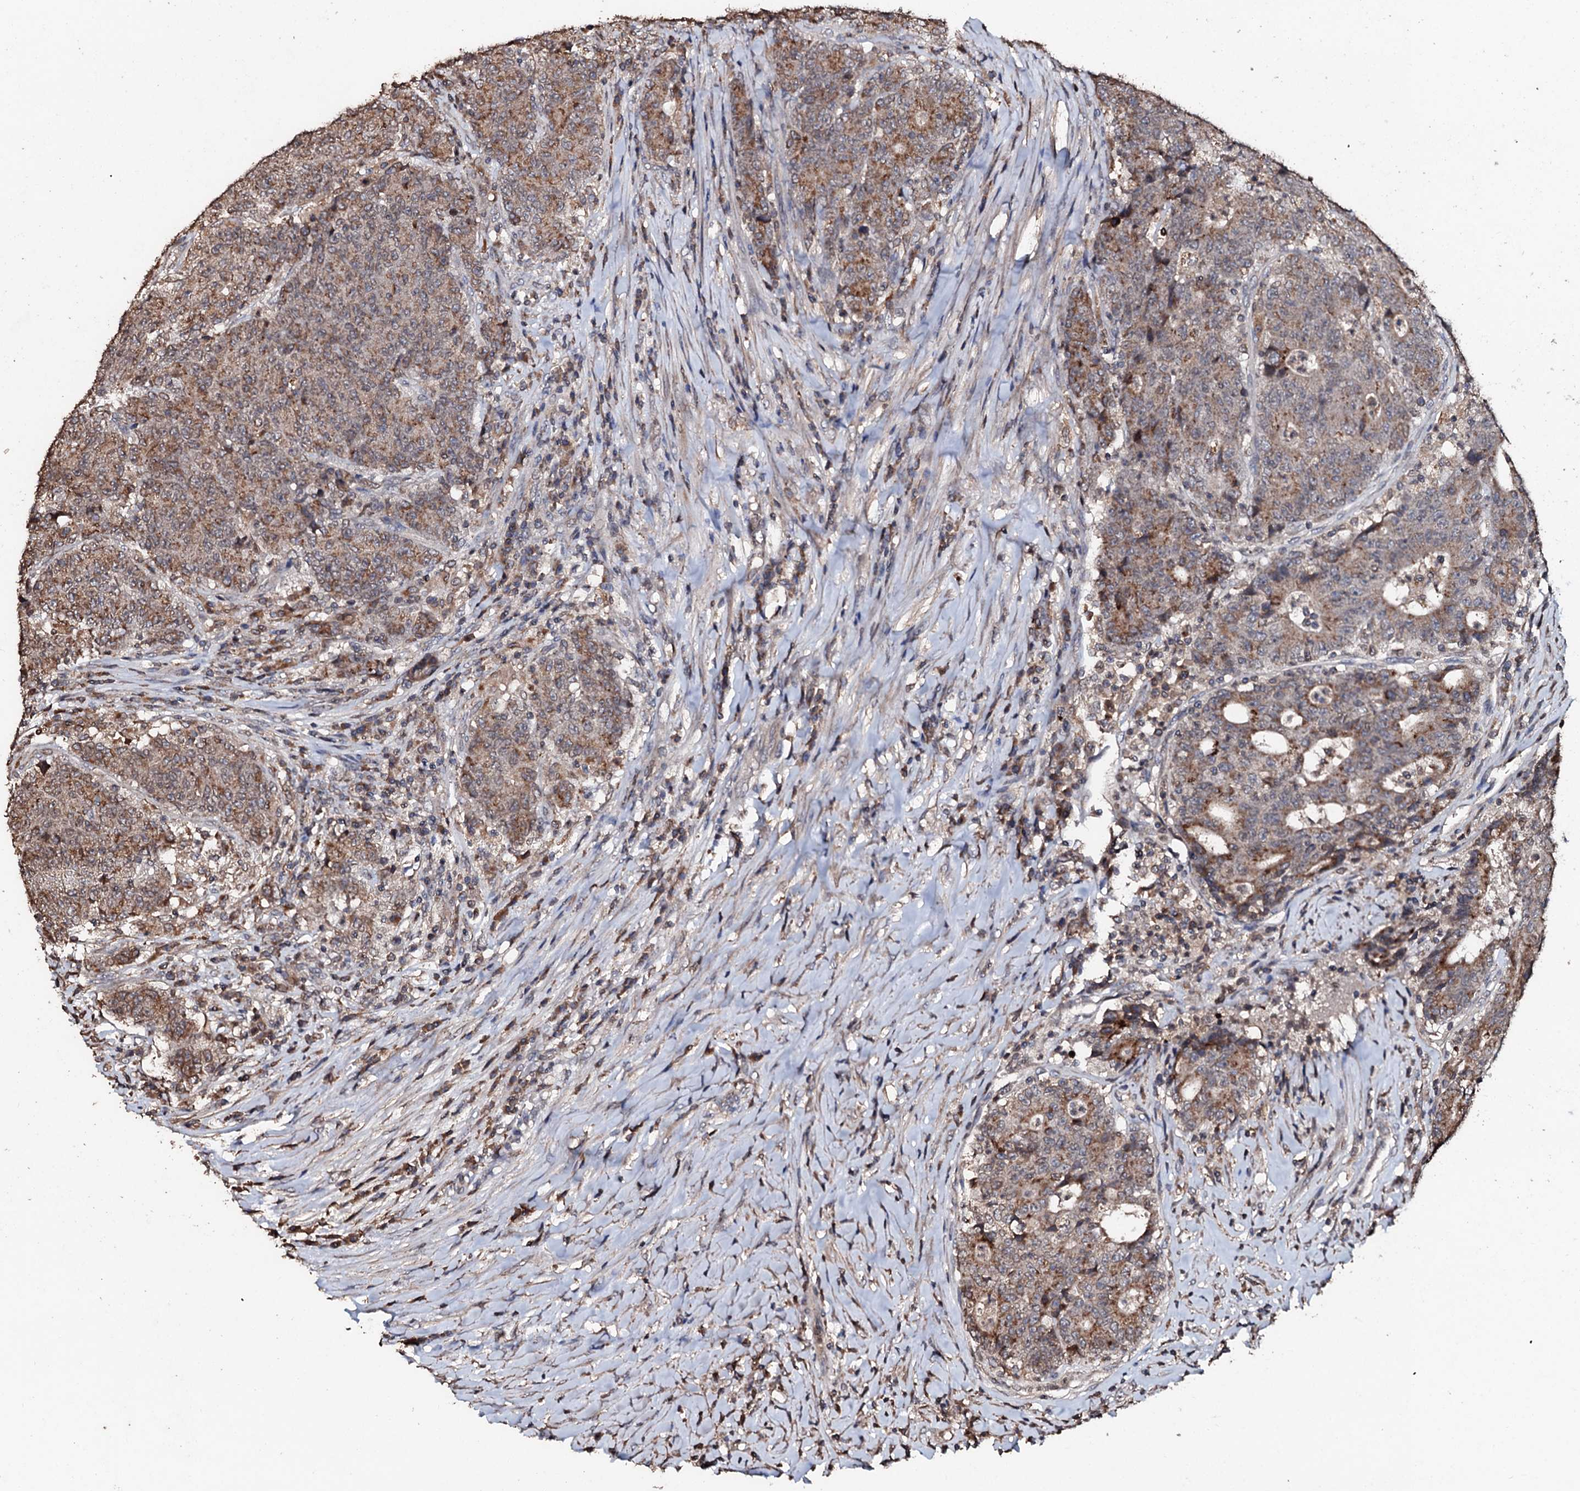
{"staining": {"intensity": "moderate", "quantity": ">75%", "location": "cytoplasmic/membranous"}, "tissue": "colorectal cancer", "cell_type": "Tumor cells", "image_type": "cancer", "snomed": [{"axis": "morphology", "description": "Adenocarcinoma, NOS"}, {"axis": "topography", "description": "Colon"}], "caption": "High-power microscopy captured an immunohistochemistry (IHC) photomicrograph of adenocarcinoma (colorectal), revealing moderate cytoplasmic/membranous positivity in approximately >75% of tumor cells.", "gene": "SDHAF2", "patient": {"sex": "female", "age": 75}}